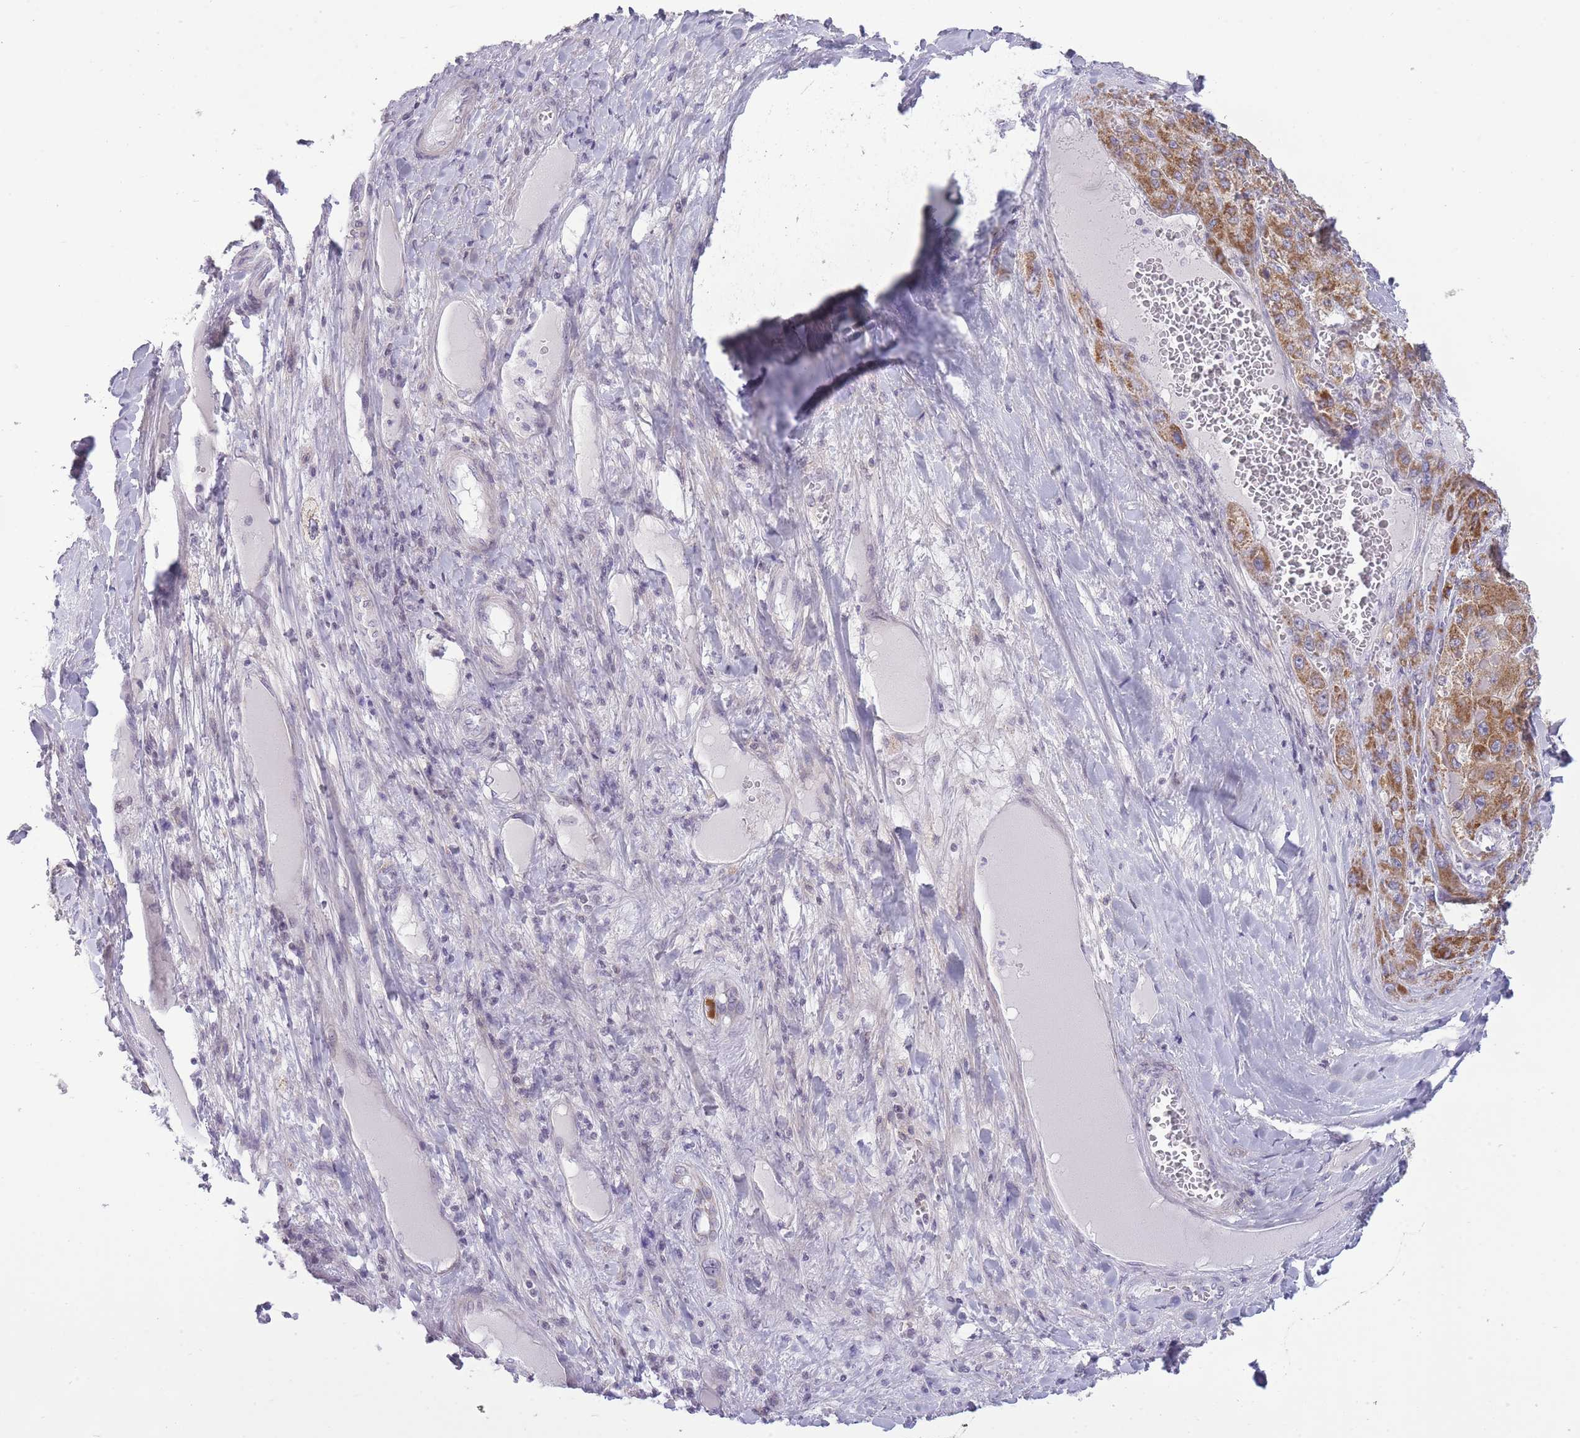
{"staining": {"intensity": "strong", "quantity": ">75%", "location": "cytoplasmic/membranous"}, "tissue": "liver cancer", "cell_type": "Tumor cells", "image_type": "cancer", "snomed": [{"axis": "morphology", "description": "Carcinoma, Hepatocellular, NOS"}, {"axis": "topography", "description": "Liver"}], "caption": "Liver cancer (hepatocellular carcinoma) was stained to show a protein in brown. There is high levels of strong cytoplasmic/membranous positivity in about >75% of tumor cells. Nuclei are stained in blue.", "gene": "ZBTB24", "patient": {"sex": "female", "age": 73}}